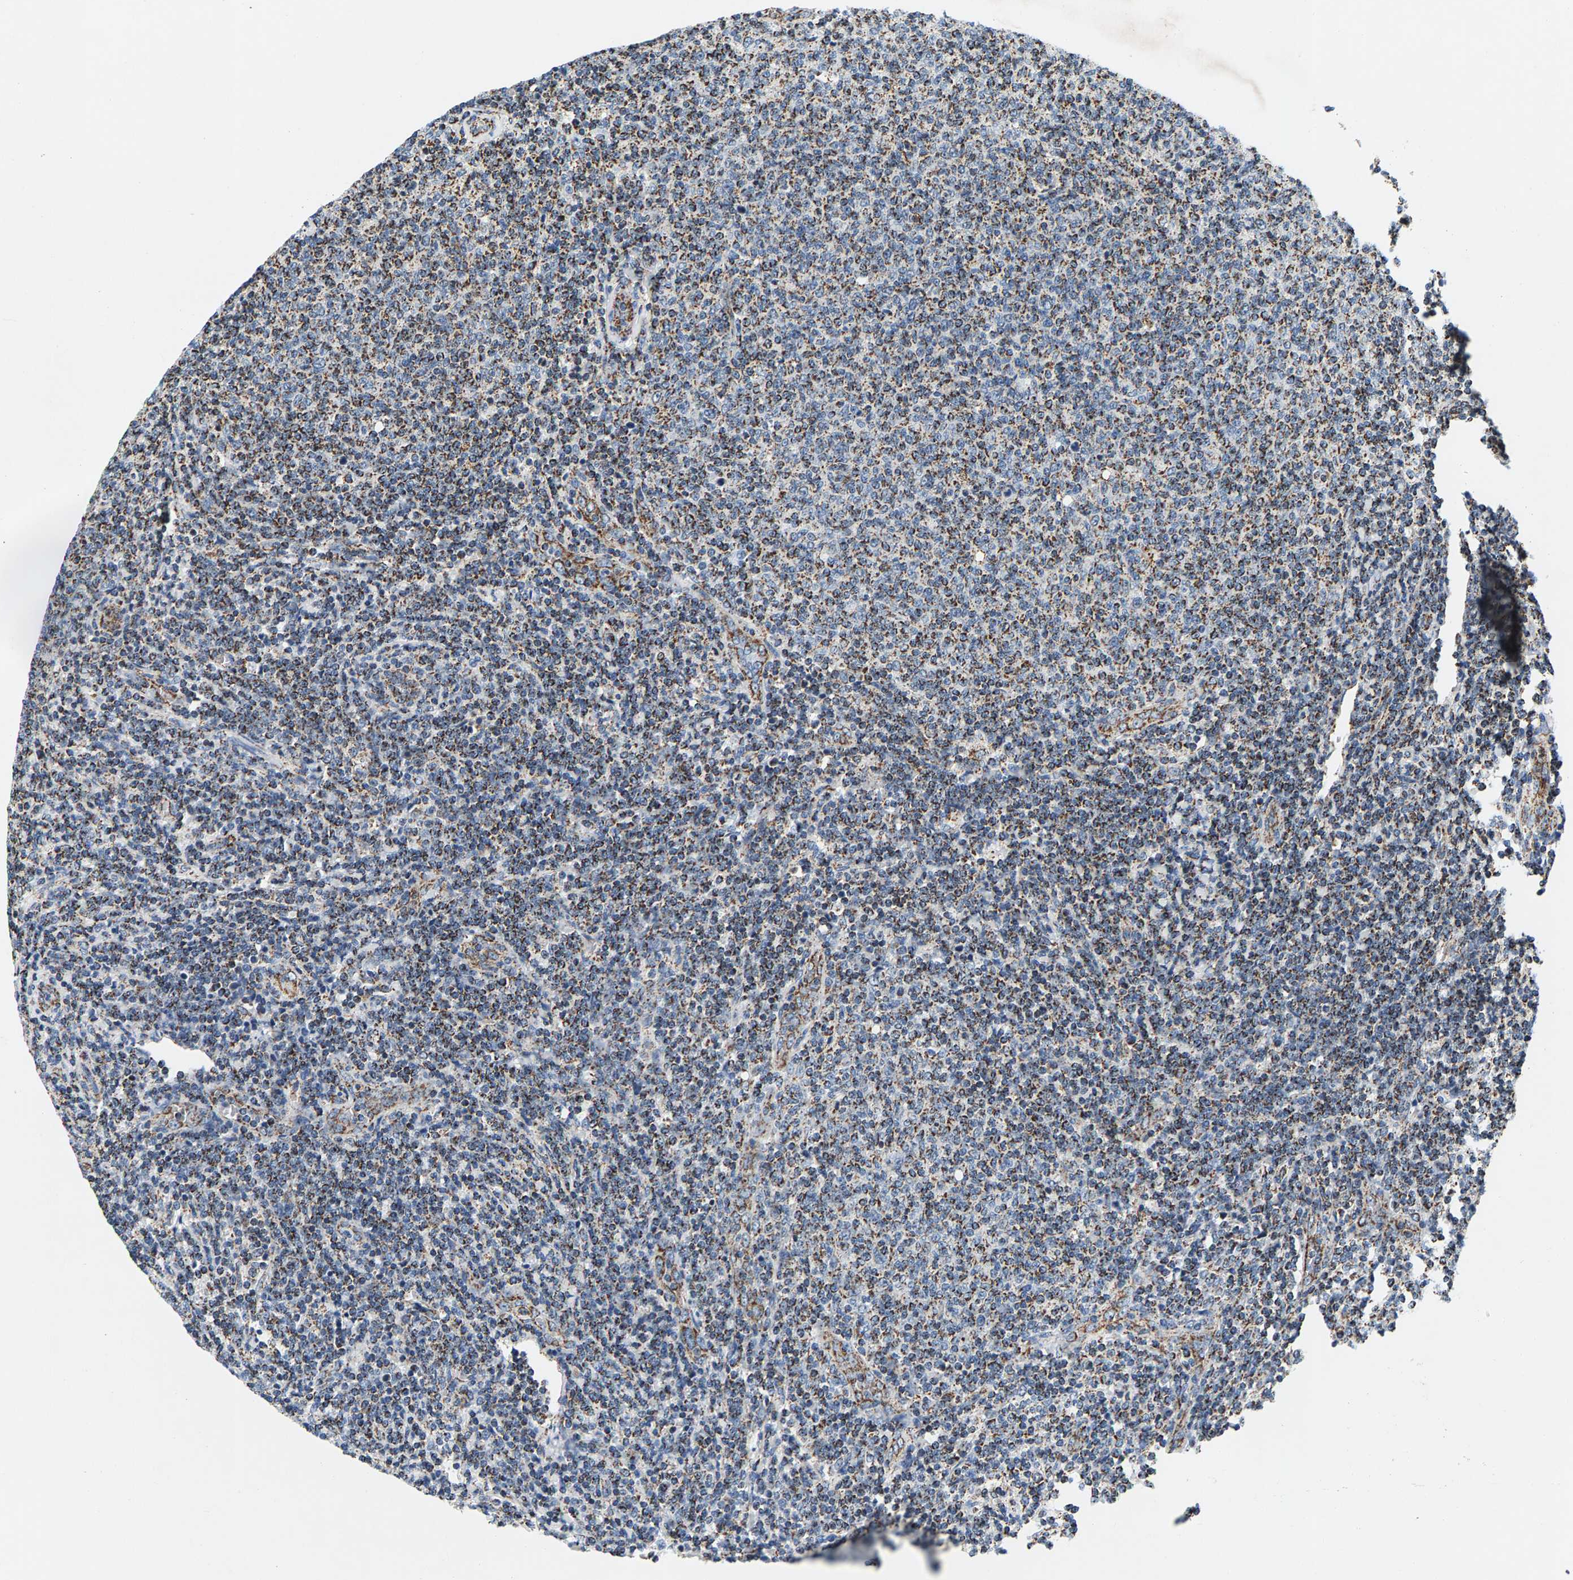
{"staining": {"intensity": "moderate", "quantity": ">75%", "location": "cytoplasmic/membranous"}, "tissue": "lymphoma", "cell_type": "Tumor cells", "image_type": "cancer", "snomed": [{"axis": "morphology", "description": "Malignant lymphoma, non-Hodgkin's type, Low grade"}, {"axis": "topography", "description": "Lymph node"}], "caption": "Immunohistochemistry (IHC) of human low-grade malignant lymphoma, non-Hodgkin's type exhibits medium levels of moderate cytoplasmic/membranous expression in approximately >75% of tumor cells. The protein is stained brown, and the nuclei are stained in blue (DAB IHC with brightfield microscopy, high magnification).", "gene": "PDE1A", "patient": {"sex": "male", "age": 66}}